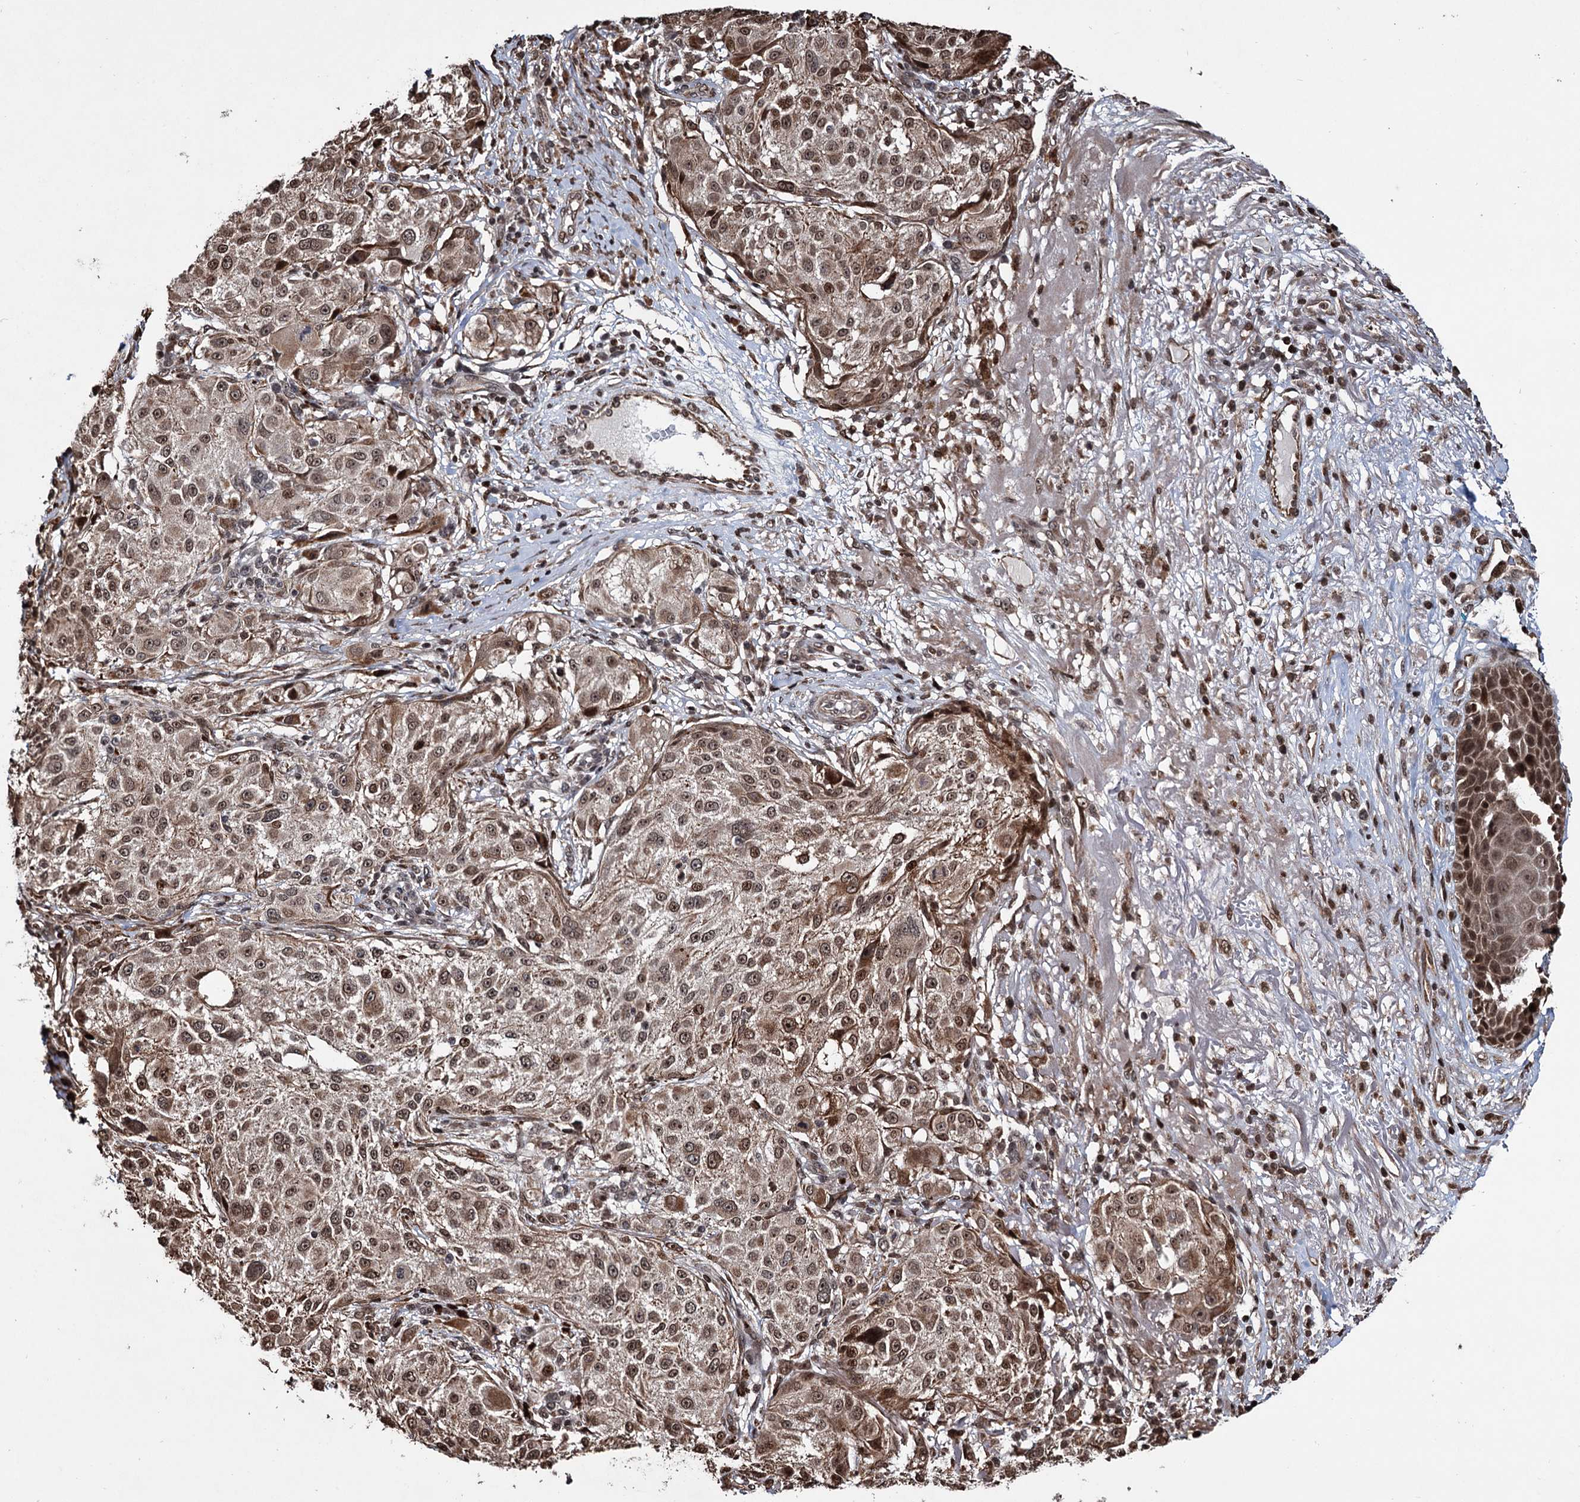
{"staining": {"intensity": "moderate", "quantity": ">75%", "location": "cytoplasmic/membranous,nuclear"}, "tissue": "melanoma", "cell_type": "Tumor cells", "image_type": "cancer", "snomed": [{"axis": "morphology", "description": "Necrosis, NOS"}, {"axis": "morphology", "description": "Malignant melanoma, NOS"}, {"axis": "topography", "description": "Skin"}], "caption": "This photomicrograph demonstrates immunohistochemistry (IHC) staining of human melanoma, with medium moderate cytoplasmic/membranous and nuclear expression in about >75% of tumor cells.", "gene": "EYA4", "patient": {"sex": "female", "age": 87}}